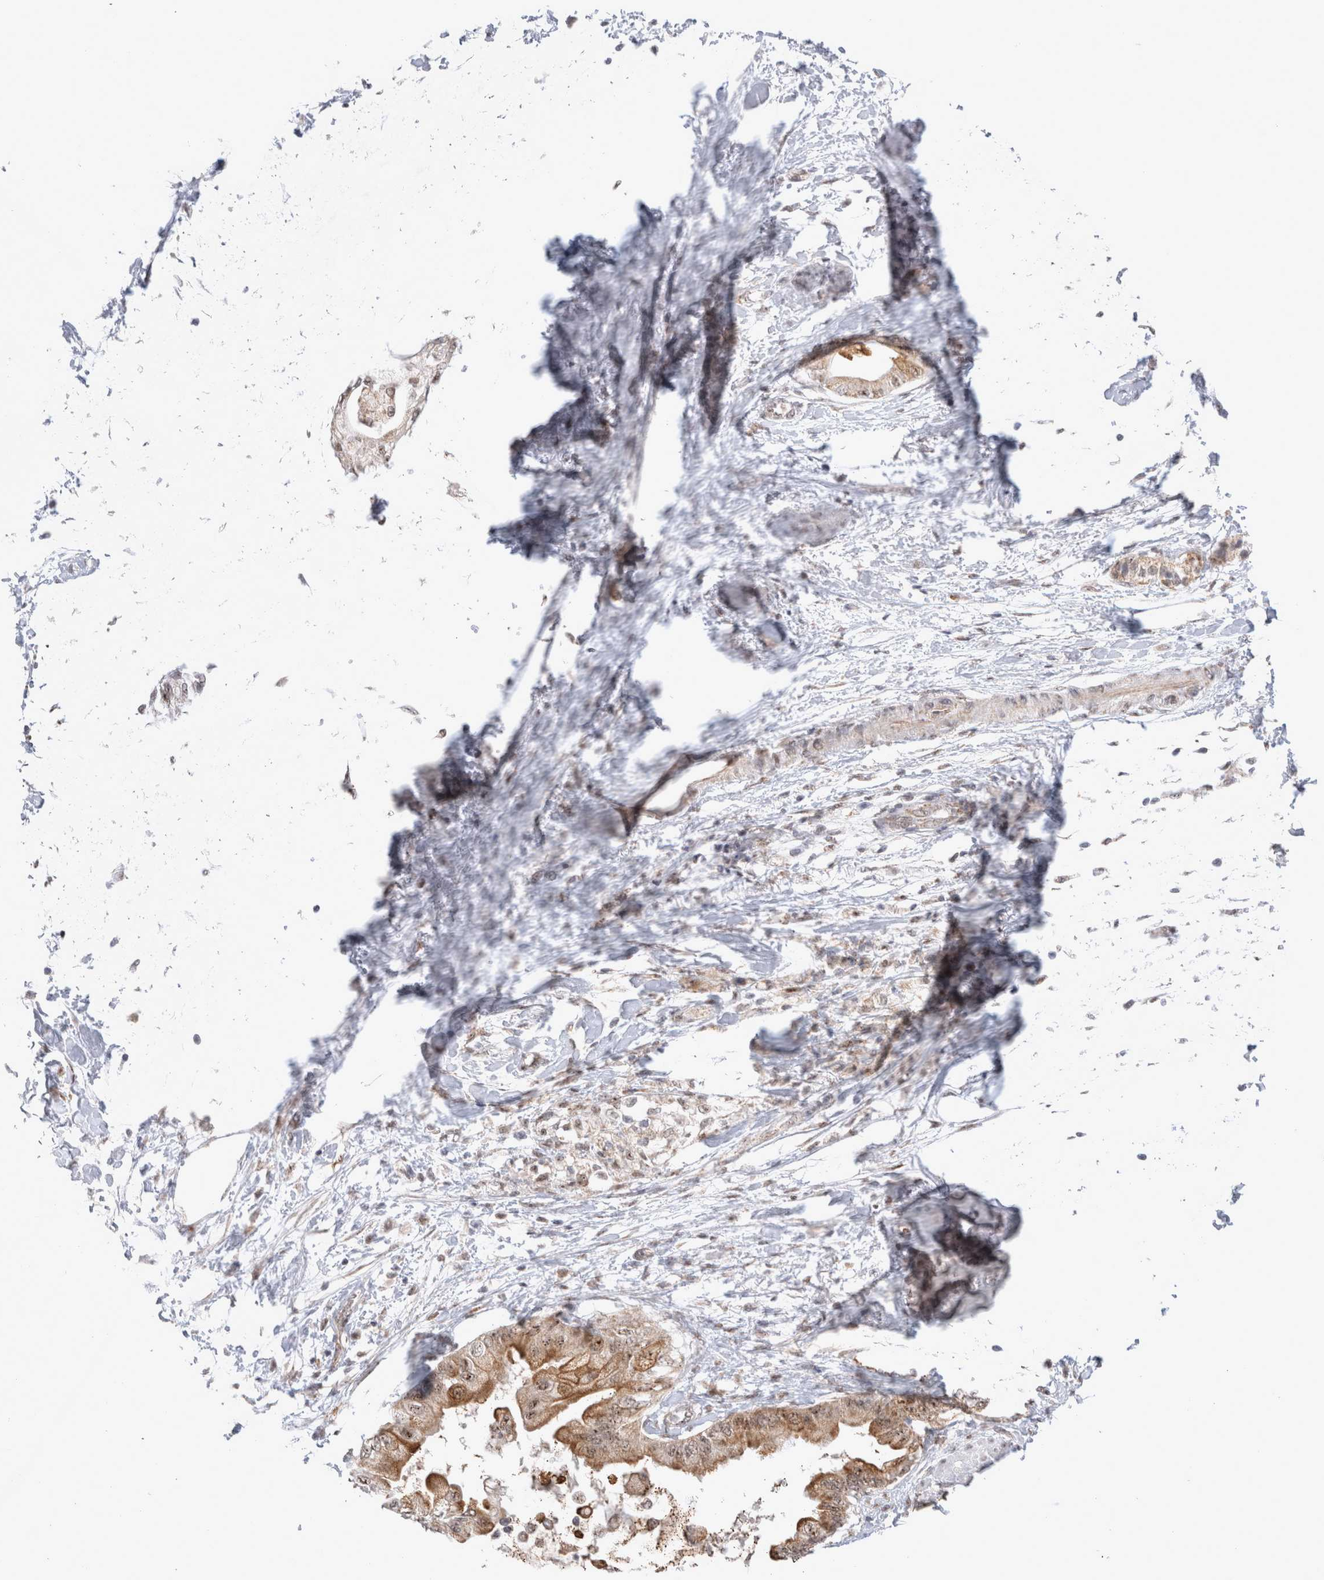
{"staining": {"intensity": "moderate", "quantity": ">75%", "location": "cytoplasmic/membranous,nuclear"}, "tissue": "pancreatic cancer", "cell_type": "Tumor cells", "image_type": "cancer", "snomed": [{"axis": "morphology", "description": "Normal tissue, NOS"}, {"axis": "morphology", "description": "Adenocarcinoma, NOS"}, {"axis": "topography", "description": "Pancreas"}, {"axis": "topography", "description": "Duodenum"}], "caption": "IHC (DAB (3,3'-diaminobenzidine)) staining of human adenocarcinoma (pancreatic) displays moderate cytoplasmic/membranous and nuclear protein expression in approximately >75% of tumor cells.", "gene": "MRPL37", "patient": {"sex": "female", "age": 60}}